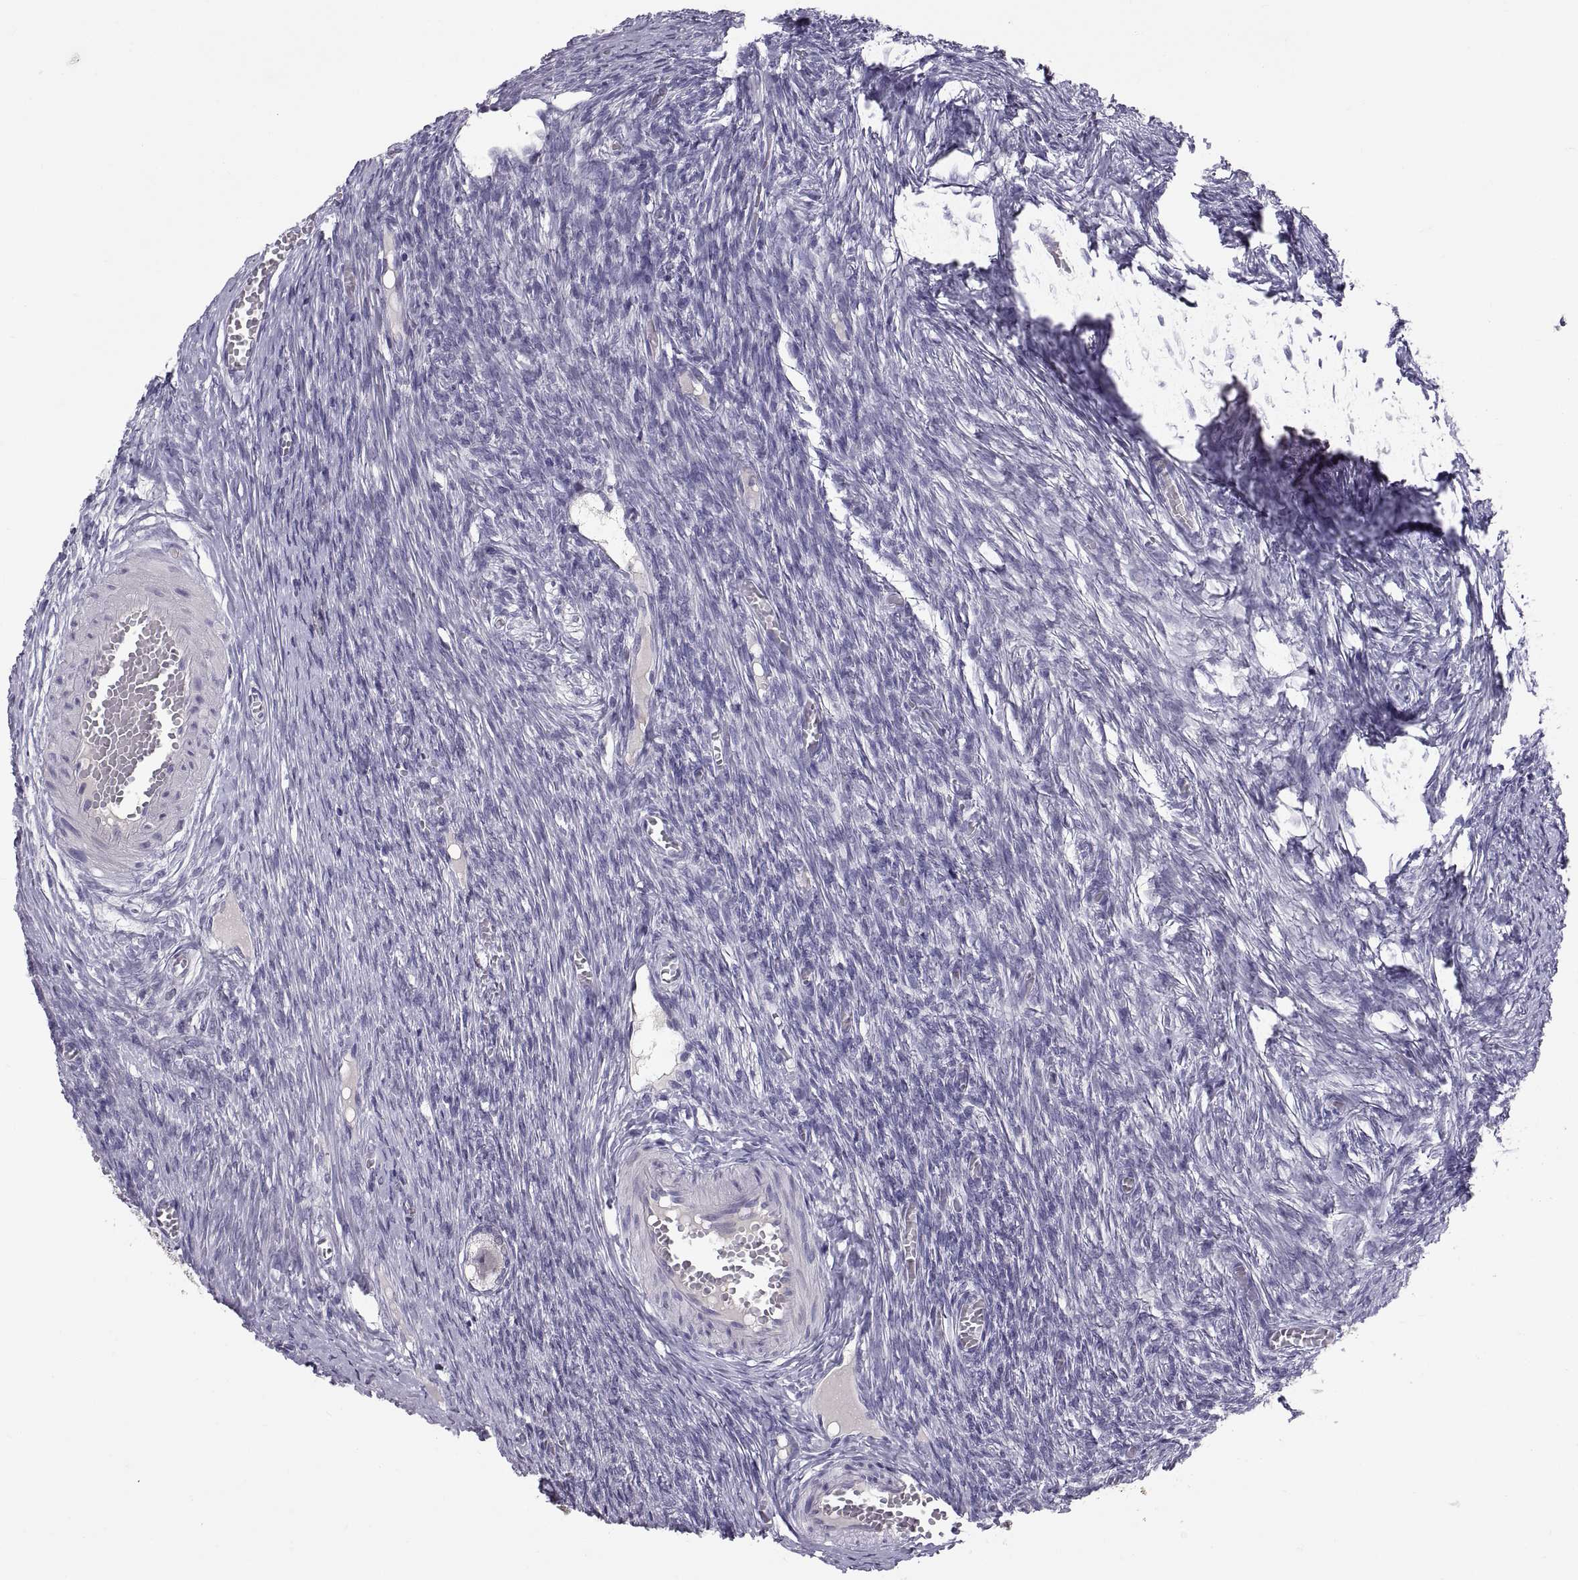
{"staining": {"intensity": "negative", "quantity": "none", "location": "none"}, "tissue": "ovary", "cell_type": "Follicle cells", "image_type": "normal", "snomed": [{"axis": "morphology", "description": "Normal tissue, NOS"}, {"axis": "topography", "description": "Ovary"}], "caption": "Immunohistochemistry photomicrograph of unremarkable human ovary stained for a protein (brown), which displays no positivity in follicle cells.", "gene": "PTN", "patient": {"sex": "female", "age": 27}}